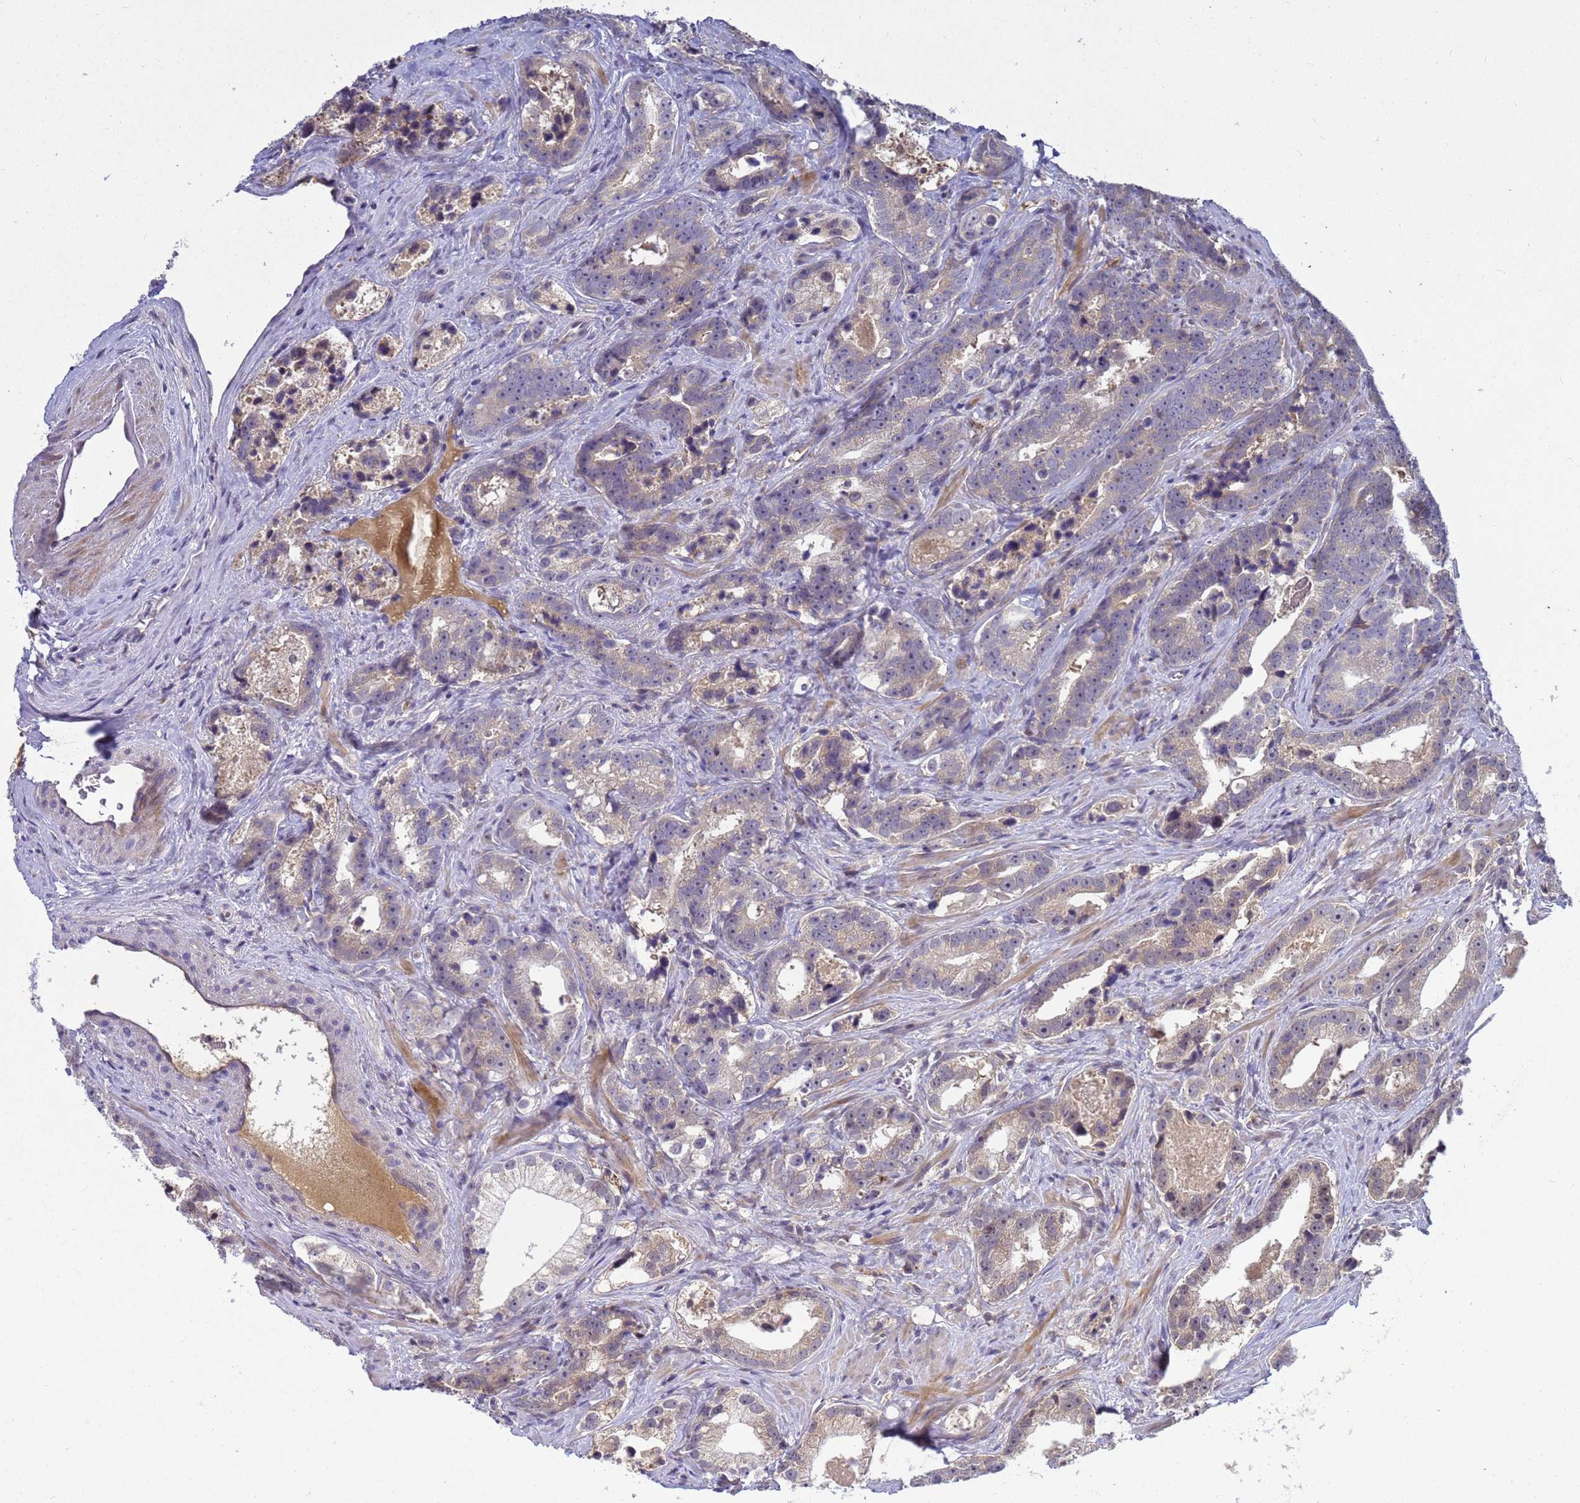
{"staining": {"intensity": "weak", "quantity": "25%-75%", "location": "cytoplasmic/membranous"}, "tissue": "prostate cancer", "cell_type": "Tumor cells", "image_type": "cancer", "snomed": [{"axis": "morphology", "description": "Adenocarcinoma, High grade"}, {"axis": "topography", "description": "Prostate"}], "caption": "This is an image of immunohistochemistry (IHC) staining of prostate cancer, which shows weak positivity in the cytoplasmic/membranous of tumor cells.", "gene": "TMEM74B", "patient": {"sex": "male", "age": 62}}